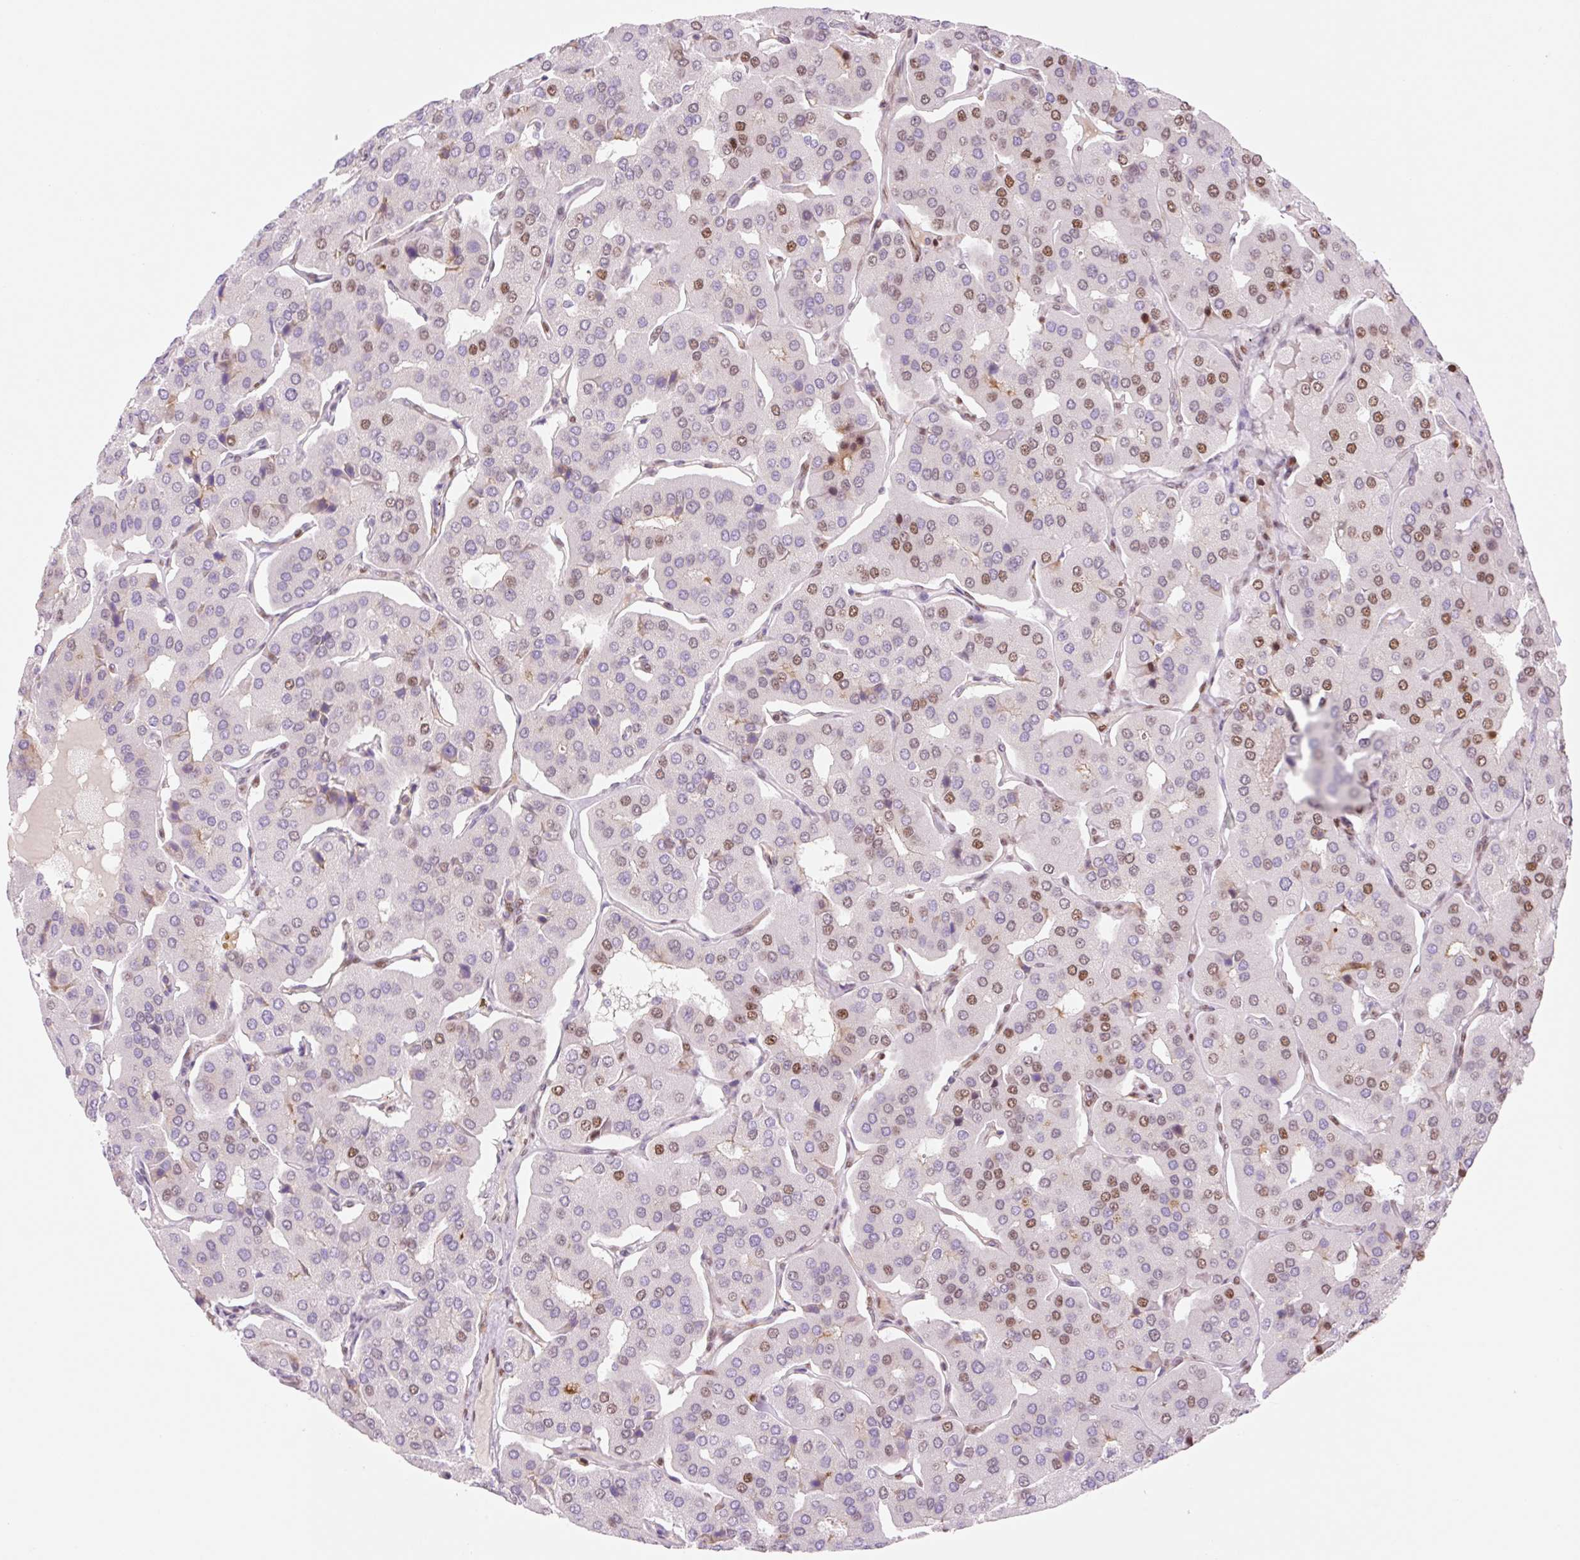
{"staining": {"intensity": "moderate", "quantity": "25%-75%", "location": "nuclear"}, "tissue": "parathyroid gland", "cell_type": "Glandular cells", "image_type": "normal", "snomed": [{"axis": "morphology", "description": "Normal tissue, NOS"}, {"axis": "morphology", "description": "Adenoma, NOS"}, {"axis": "topography", "description": "Parathyroid gland"}], "caption": "Immunohistochemical staining of unremarkable parathyroid gland reveals 25%-75% levels of moderate nuclear protein positivity in about 25%-75% of glandular cells. Nuclei are stained in blue.", "gene": "PRDM11", "patient": {"sex": "female", "age": 86}}